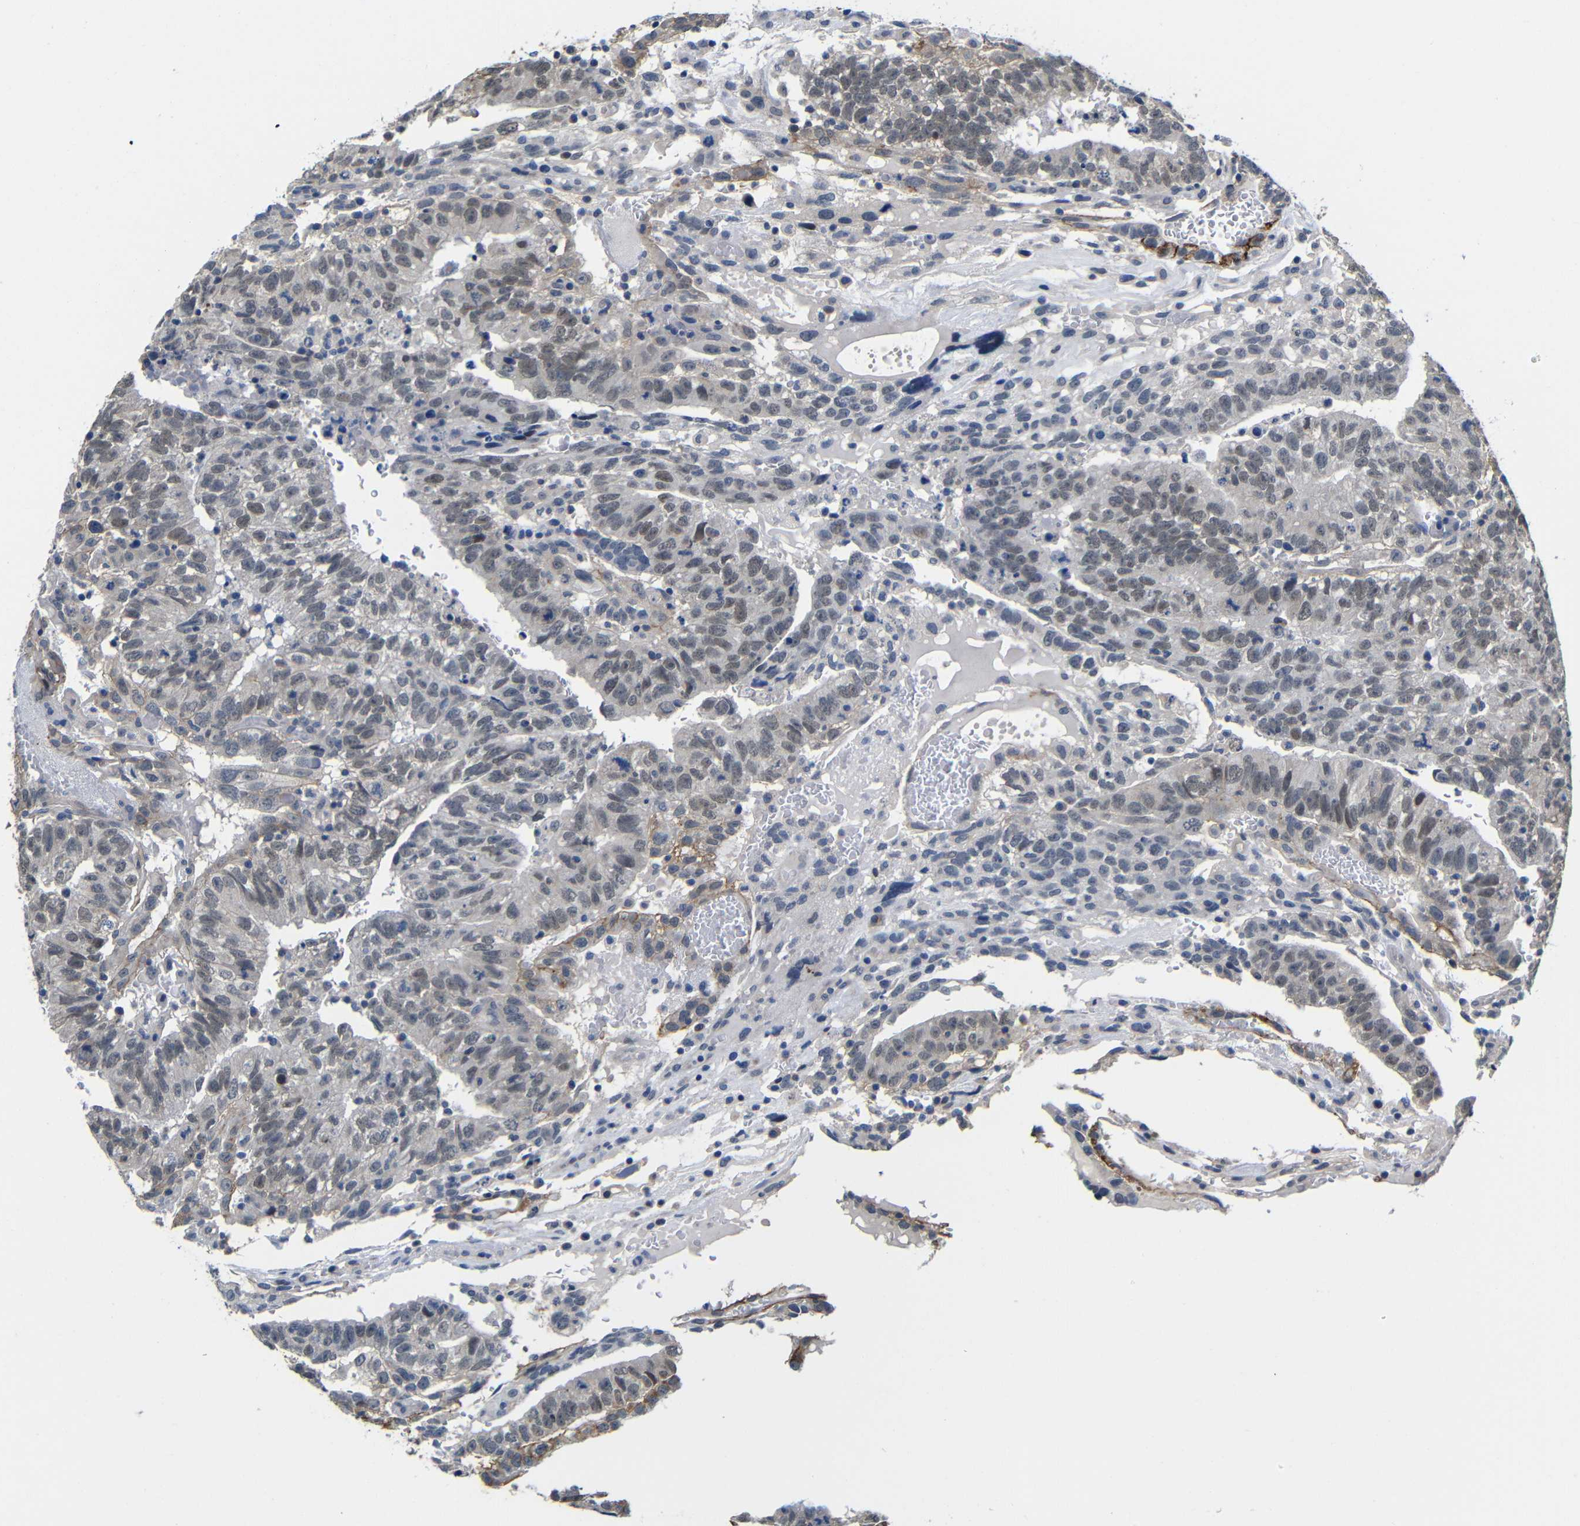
{"staining": {"intensity": "weak", "quantity": "25%-75%", "location": "nuclear"}, "tissue": "testis cancer", "cell_type": "Tumor cells", "image_type": "cancer", "snomed": [{"axis": "morphology", "description": "Seminoma, NOS"}, {"axis": "morphology", "description": "Carcinoma, Embryonal, NOS"}, {"axis": "topography", "description": "Testis"}], "caption": "Immunohistochemical staining of human testis cancer (seminoma) displays low levels of weak nuclear protein staining in approximately 25%-75% of tumor cells.", "gene": "ZNF90", "patient": {"sex": "male", "age": 52}}